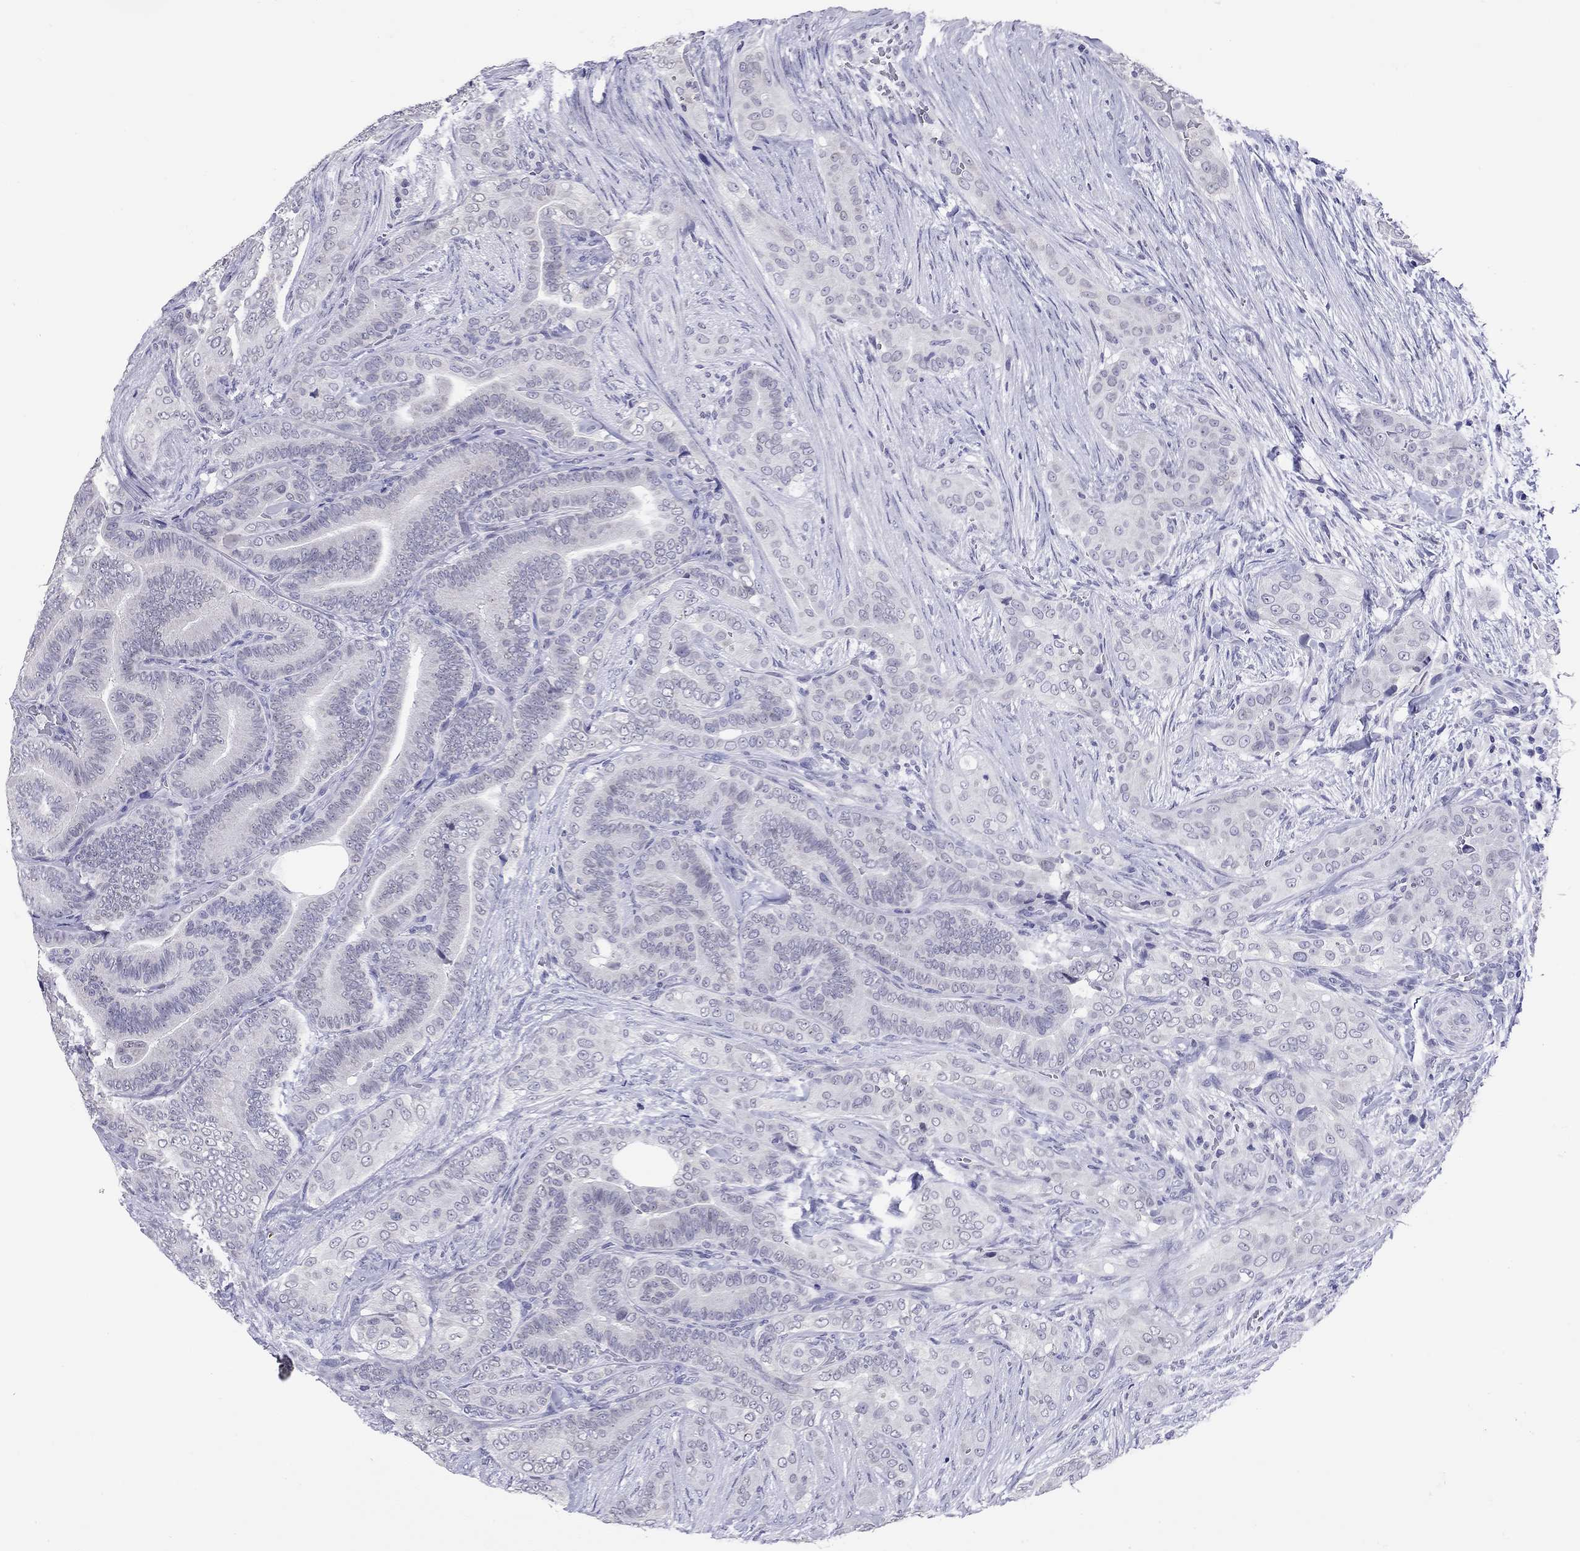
{"staining": {"intensity": "negative", "quantity": "none", "location": "none"}, "tissue": "thyroid cancer", "cell_type": "Tumor cells", "image_type": "cancer", "snomed": [{"axis": "morphology", "description": "Papillary adenocarcinoma, NOS"}, {"axis": "topography", "description": "Thyroid gland"}], "caption": "The micrograph shows no significant positivity in tumor cells of papillary adenocarcinoma (thyroid). The staining is performed using DAB (3,3'-diaminobenzidine) brown chromogen with nuclei counter-stained in using hematoxylin.", "gene": "ARMC12", "patient": {"sex": "male", "age": 61}}